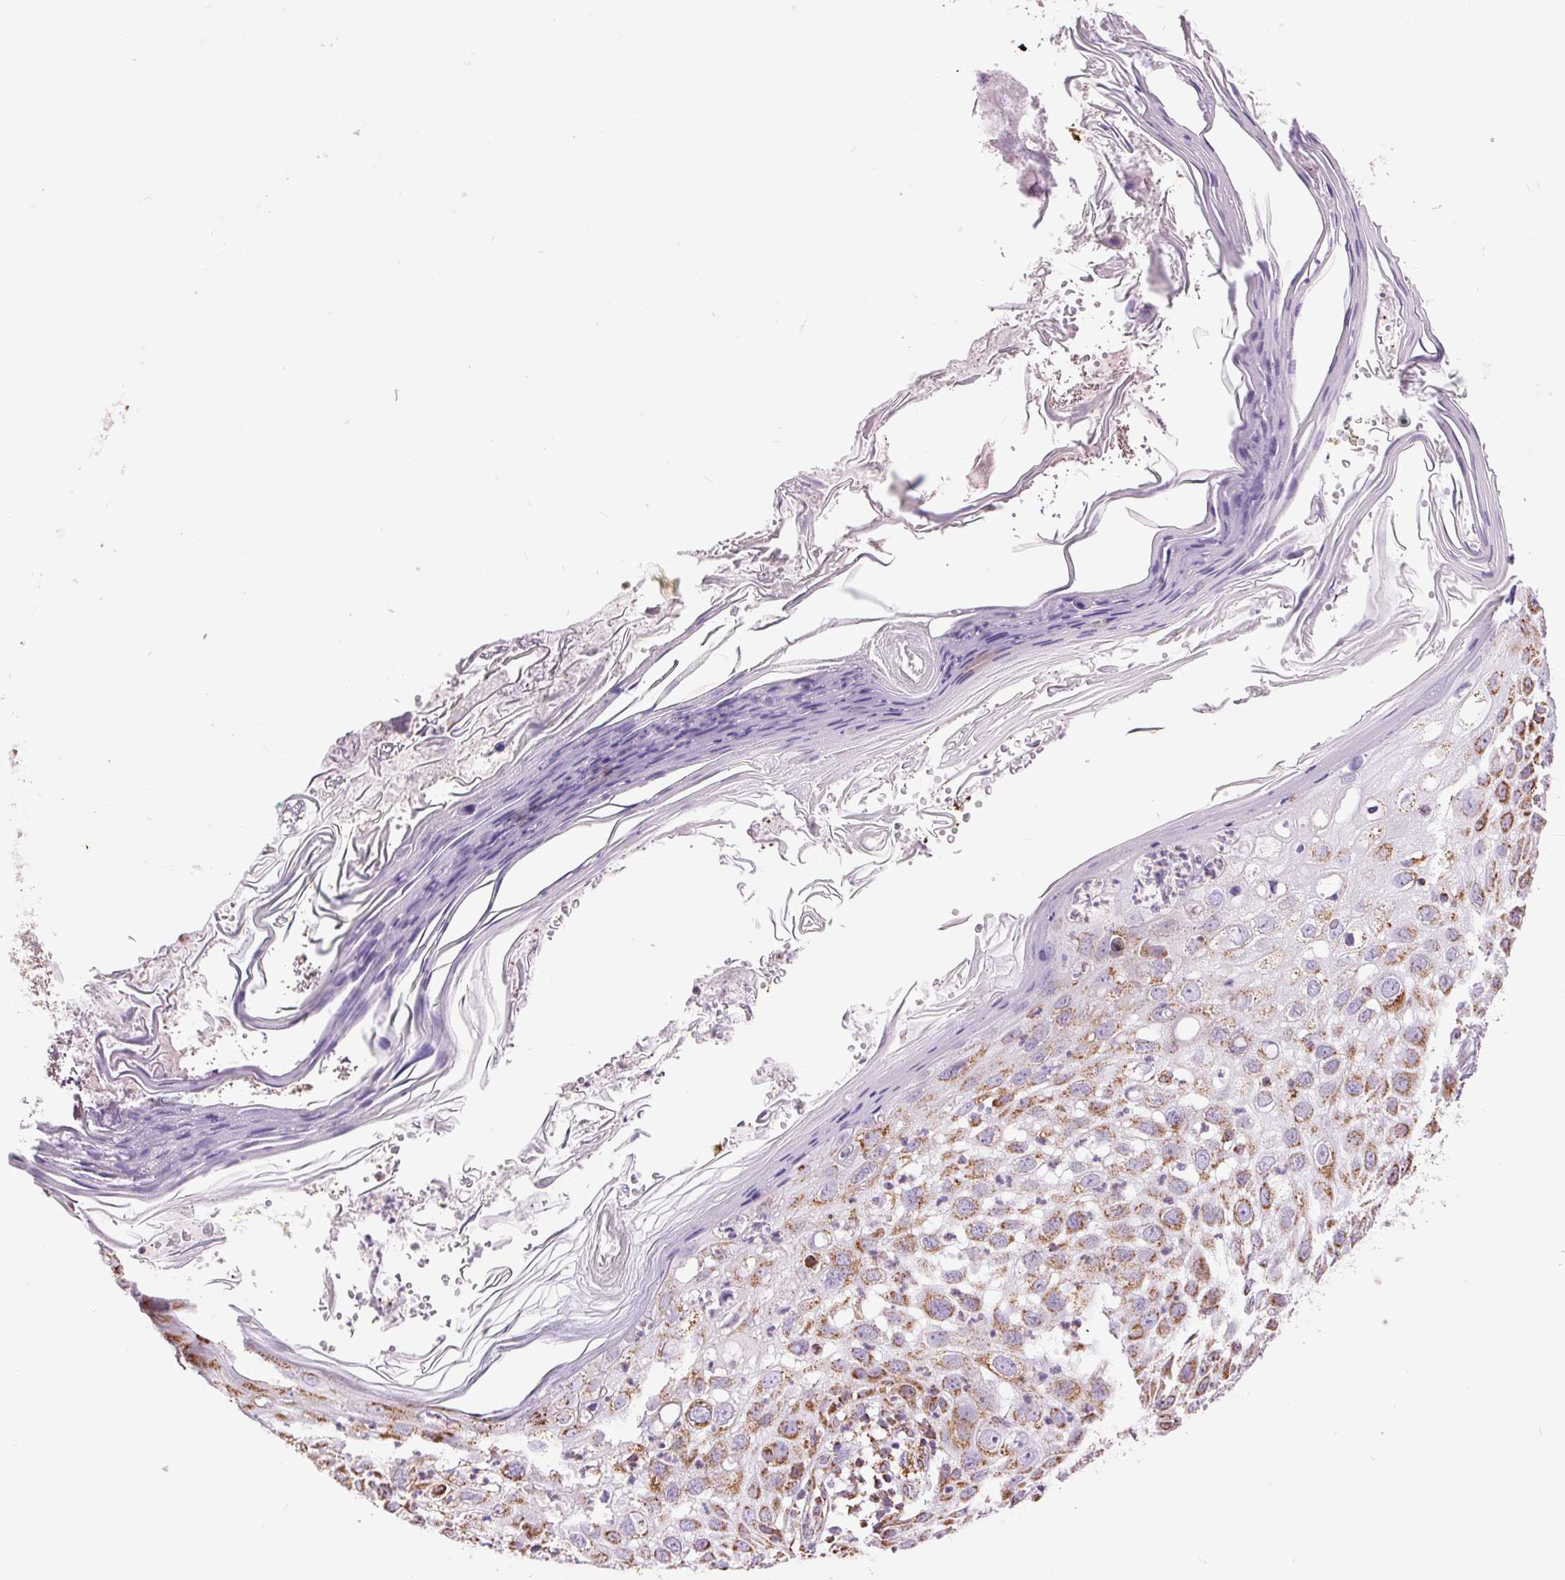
{"staining": {"intensity": "moderate", "quantity": ">75%", "location": "cytoplasmic/membranous"}, "tissue": "skin cancer", "cell_type": "Tumor cells", "image_type": "cancer", "snomed": [{"axis": "morphology", "description": "Squamous cell carcinoma, NOS"}, {"axis": "topography", "description": "Skin"}], "caption": "IHC histopathology image of human skin squamous cell carcinoma stained for a protein (brown), which shows medium levels of moderate cytoplasmic/membranous expression in approximately >75% of tumor cells.", "gene": "ATP5PB", "patient": {"sex": "female", "age": 87}}